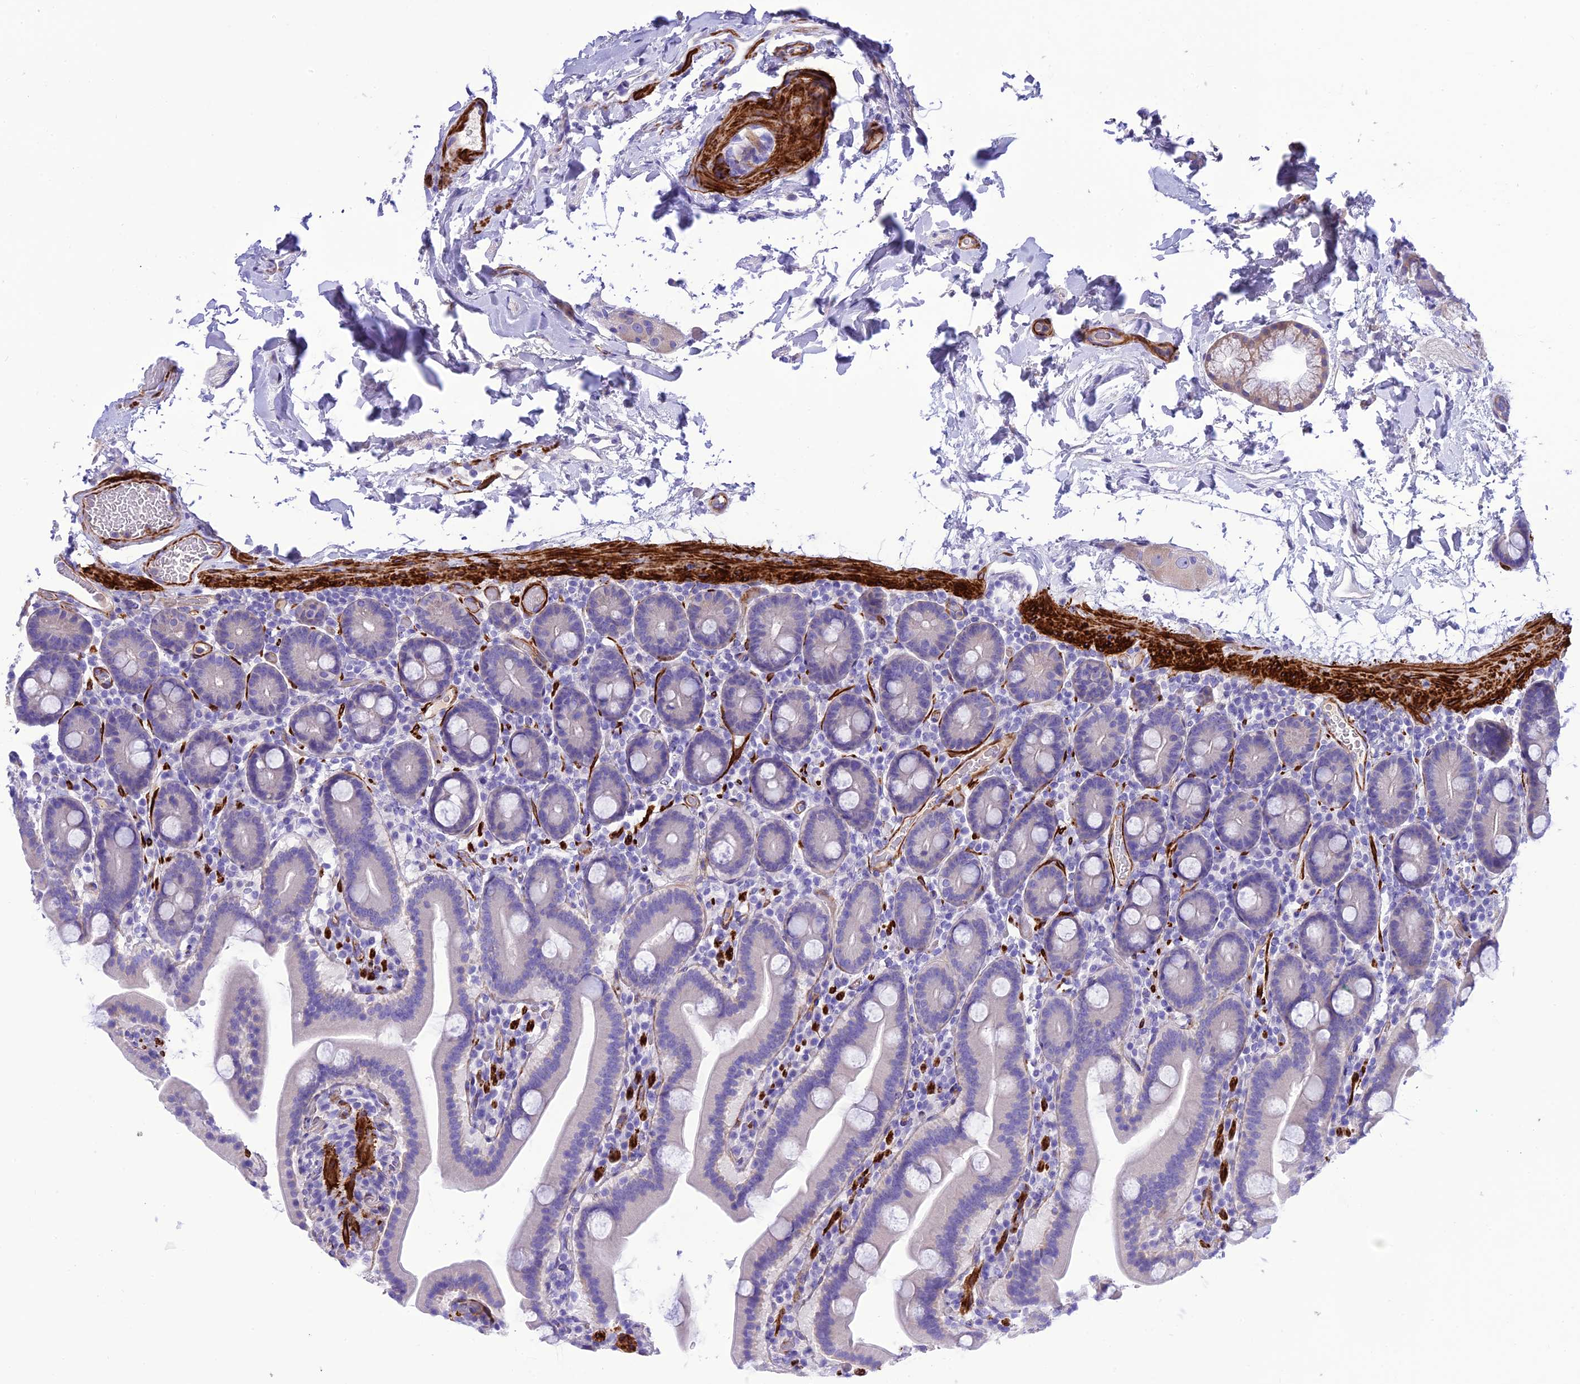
{"staining": {"intensity": "negative", "quantity": "none", "location": "none"}, "tissue": "duodenum", "cell_type": "Glandular cells", "image_type": "normal", "snomed": [{"axis": "morphology", "description": "Normal tissue, NOS"}, {"axis": "topography", "description": "Duodenum"}], "caption": "Histopathology image shows no protein expression in glandular cells of benign duodenum.", "gene": "FRA10AC1", "patient": {"sex": "male", "age": 55}}